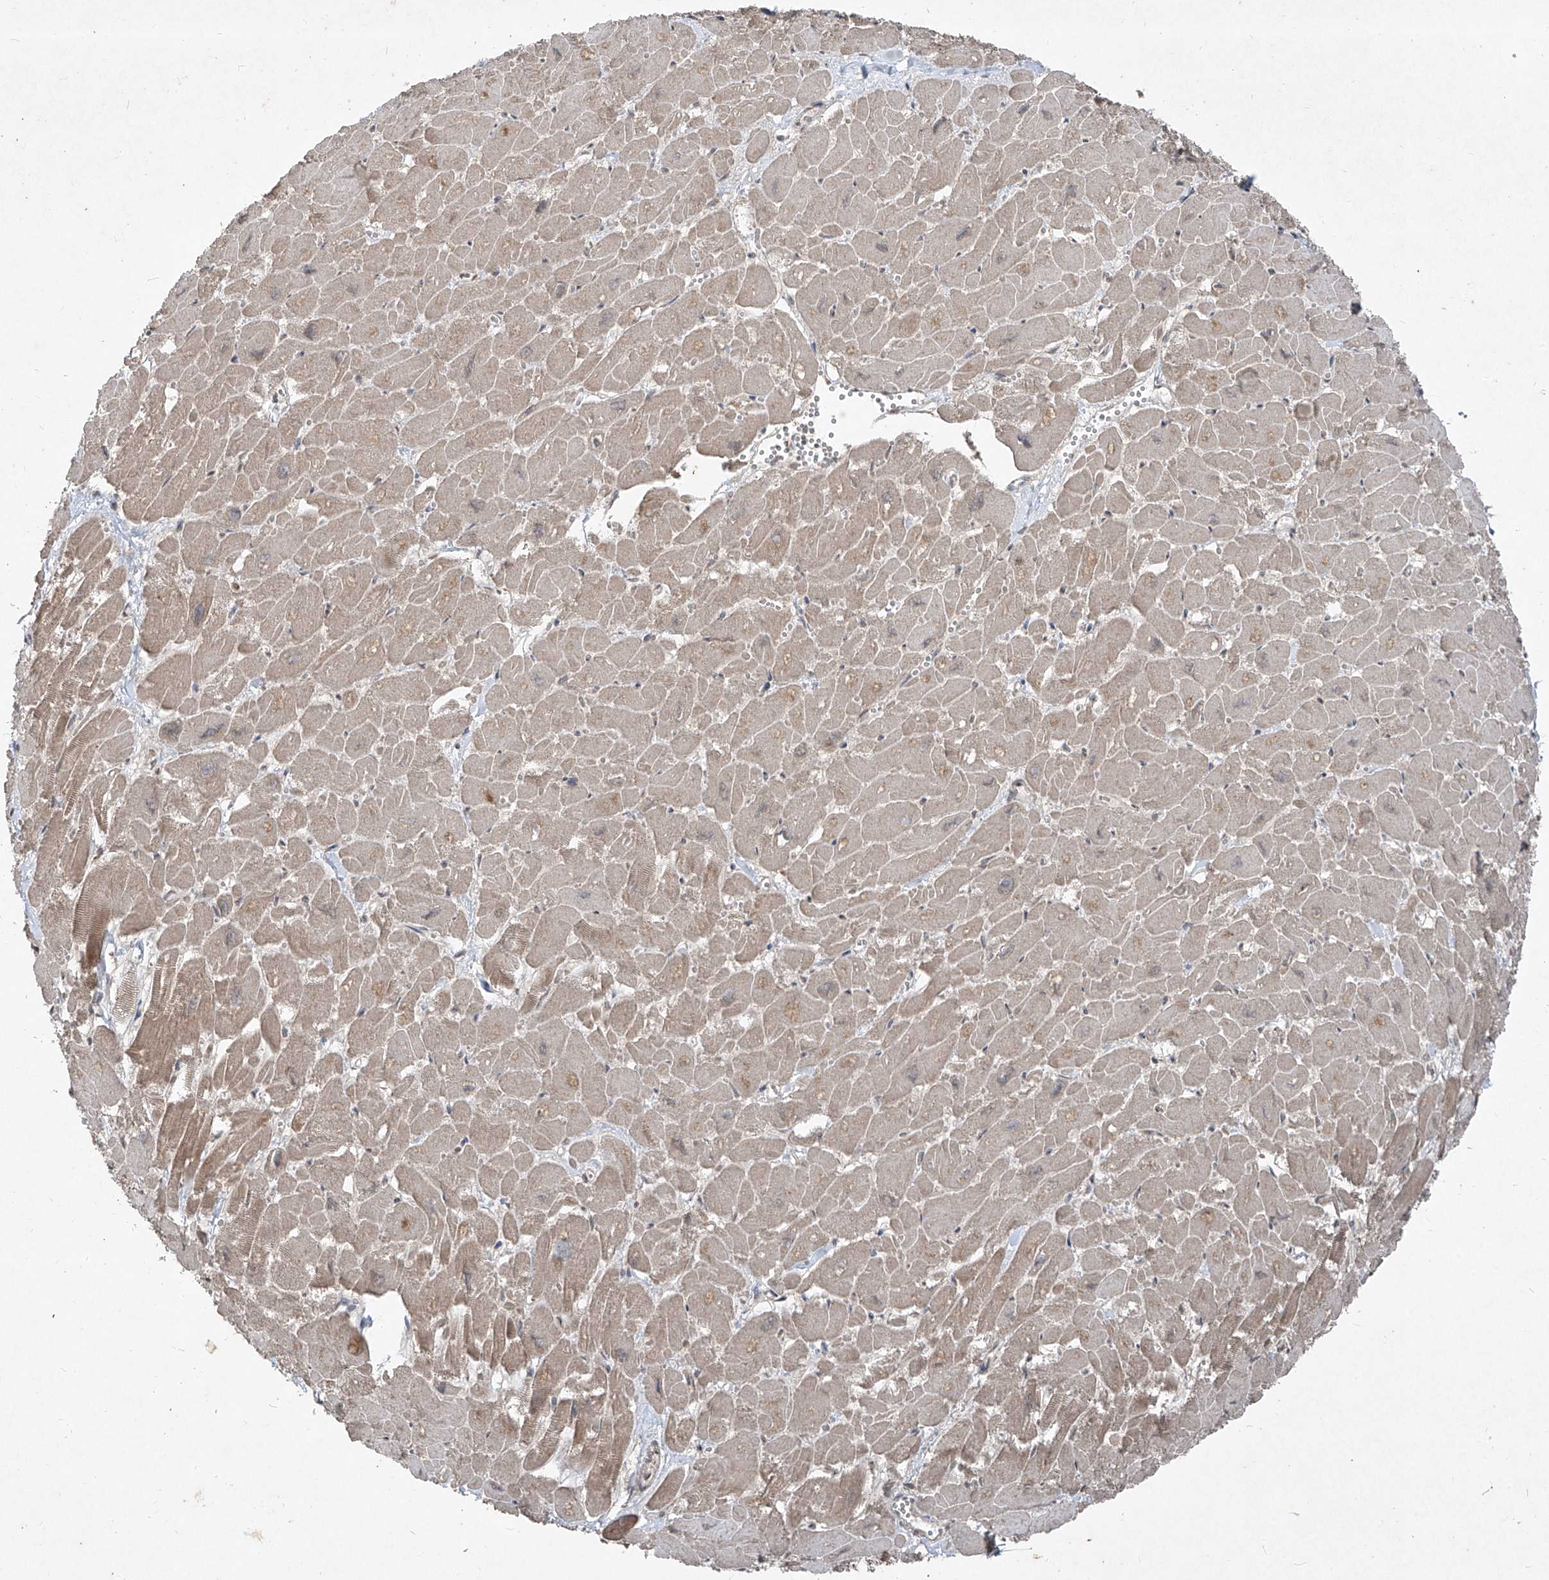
{"staining": {"intensity": "moderate", "quantity": "25%-75%", "location": "cytoplasmic/membranous"}, "tissue": "heart muscle", "cell_type": "Cardiomyocytes", "image_type": "normal", "snomed": [{"axis": "morphology", "description": "Normal tissue, NOS"}, {"axis": "topography", "description": "Heart"}], "caption": "Heart muscle stained with DAB (3,3'-diaminobenzidine) immunohistochemistry exhibits medium levels of moderate cytoplasmic/membranous positivity in about 25%-75% of cardiomyocytes. The protein is shown in brown color, while the nuclei are stained blue.", "gene": "ABCD3", "patient": {"sex": "male", "age": 54}}